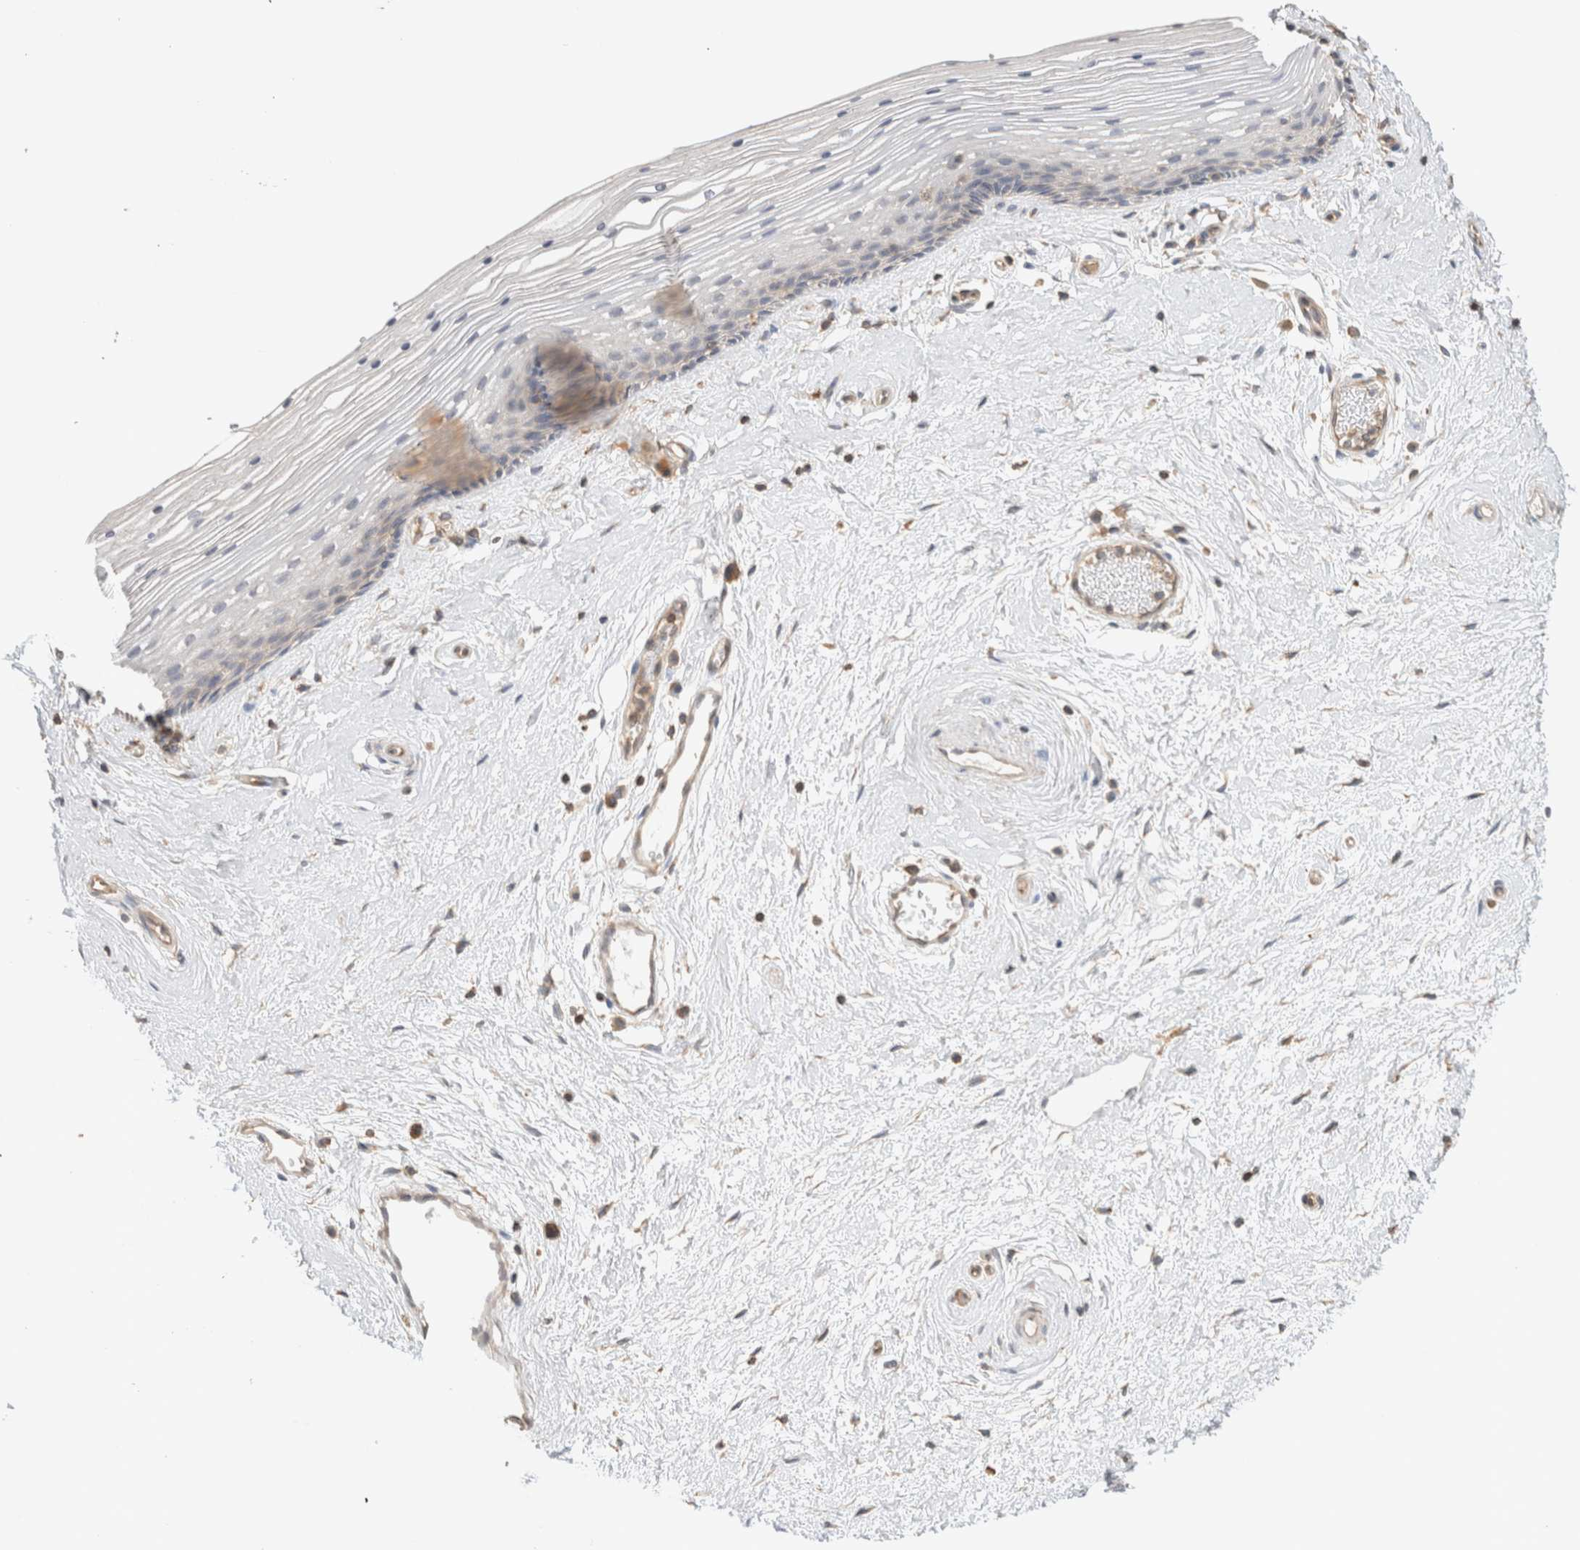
{"staining": {"intensity": "weak", "quantity": "<25%", "location": "cytoplasmic/membranous"}, "tissue": "vagina", "cell_type": "Squamous epithelial cells", "image_type": "normal", "snomed": [{"axis": "morphology", "description": "Normal tissue, NOS"}, {"axis": "topography", "description": "Vagina"}], "caption": "Immunohistochemistry image of benign vagina: human vagina stained with DAB shows no significant protein positivity in squamous epithelial cells. Nuclei are stained in blue.", "gene": "CFAP418", "patient": {"sex": "female", "age": 46}}